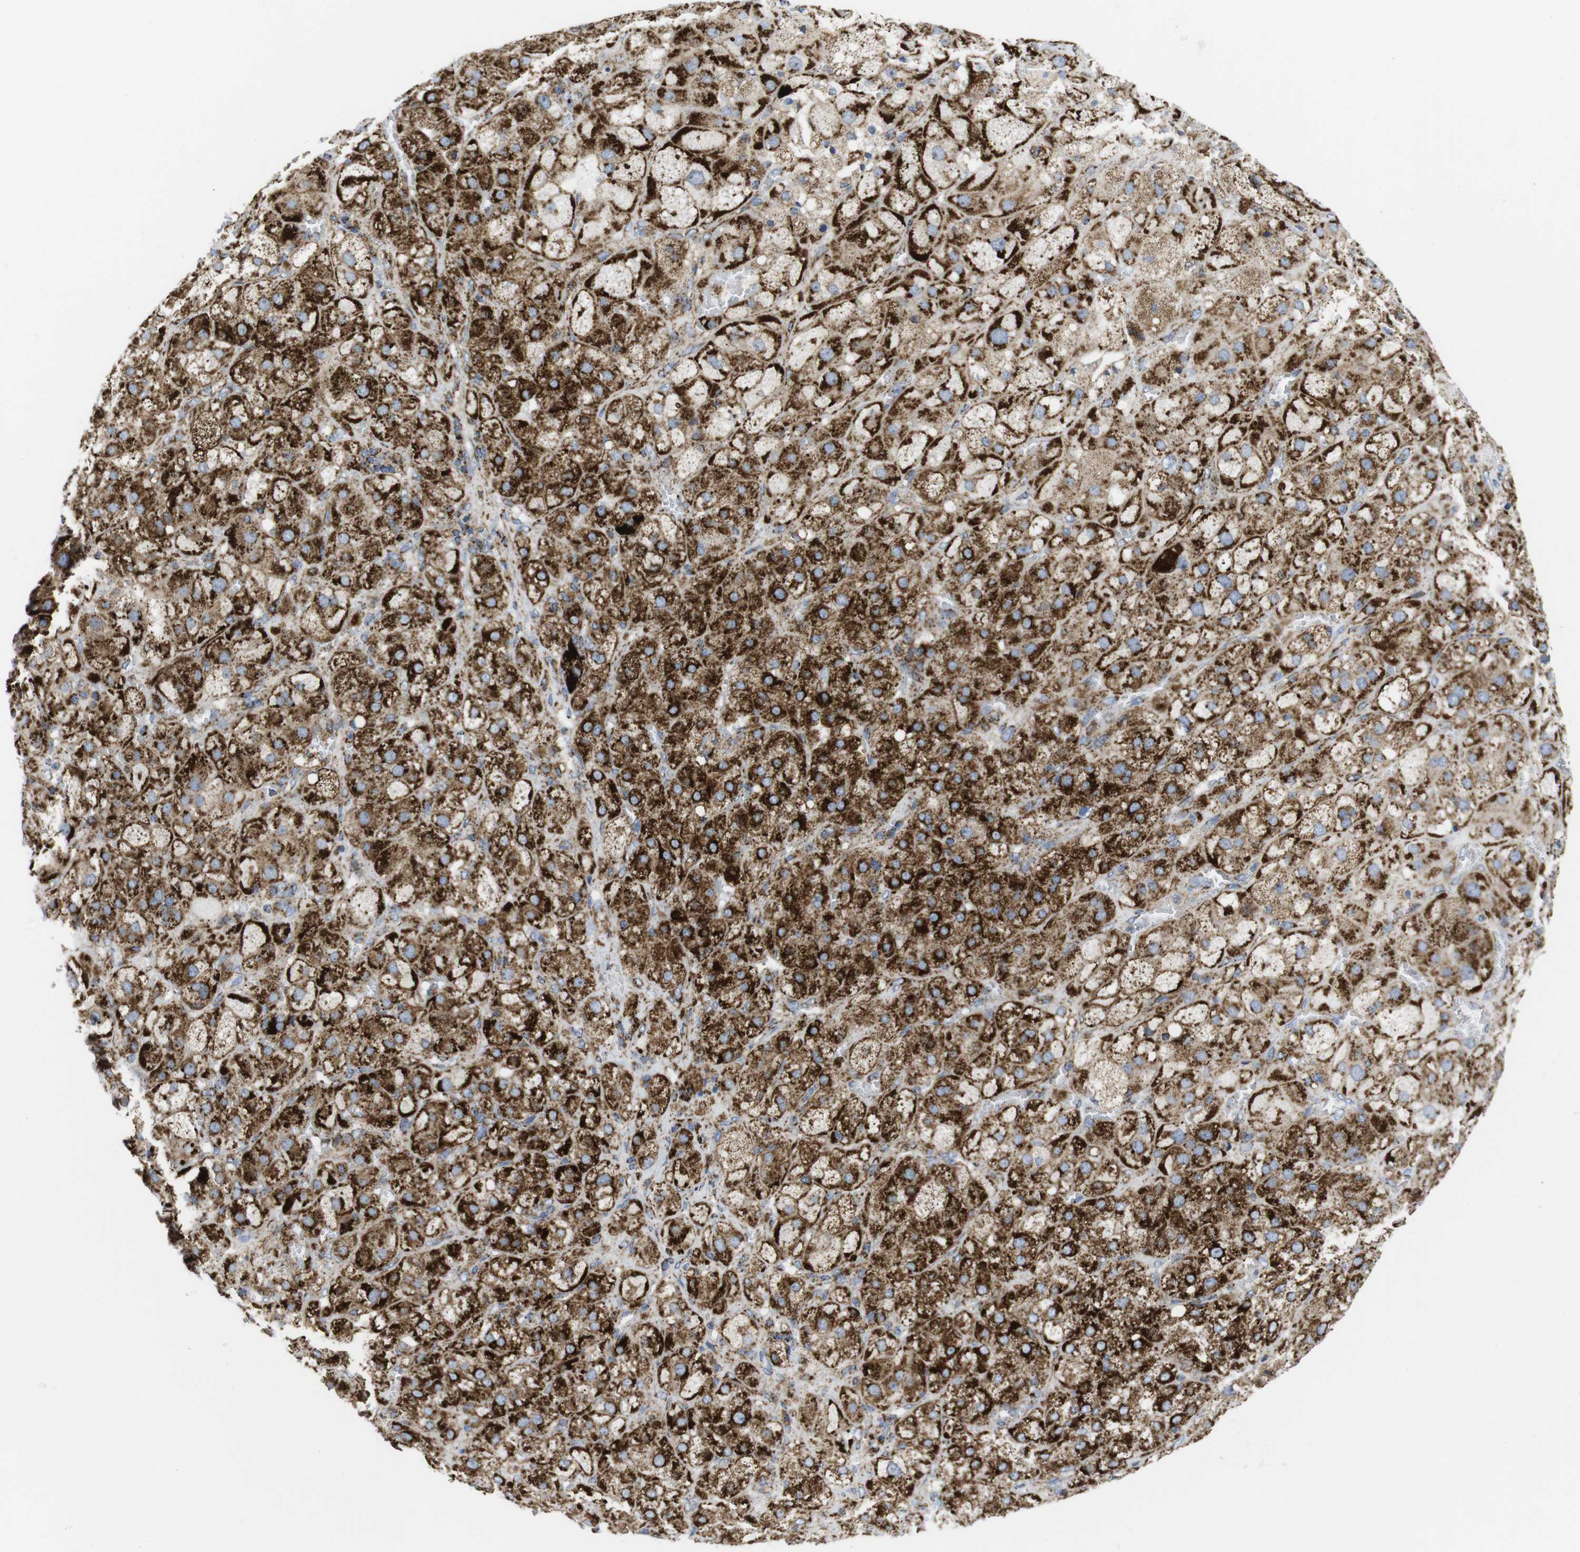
{"staining": {"intensity": "strong", "quantity": ">75%", "location": "cytoplasmic/membranous"}, "tissue": "adrenal gland", "cell_type": "Glandular cells", "image_type": "normal", "snomed": [{"axis": "morphology", "description": "Normal tissue, NOS"}, {"axis": "topography", "description": "Adrenal gland"}], "caption": "Protein staining by immunohistochemistry (IHC) reveals strong cytoplasmic/membranous staining in approximately >75% of glandular cells in benign adrenal gland.", "gene": "TMEM192", "patient": {"sex": "female", "age": 47}}